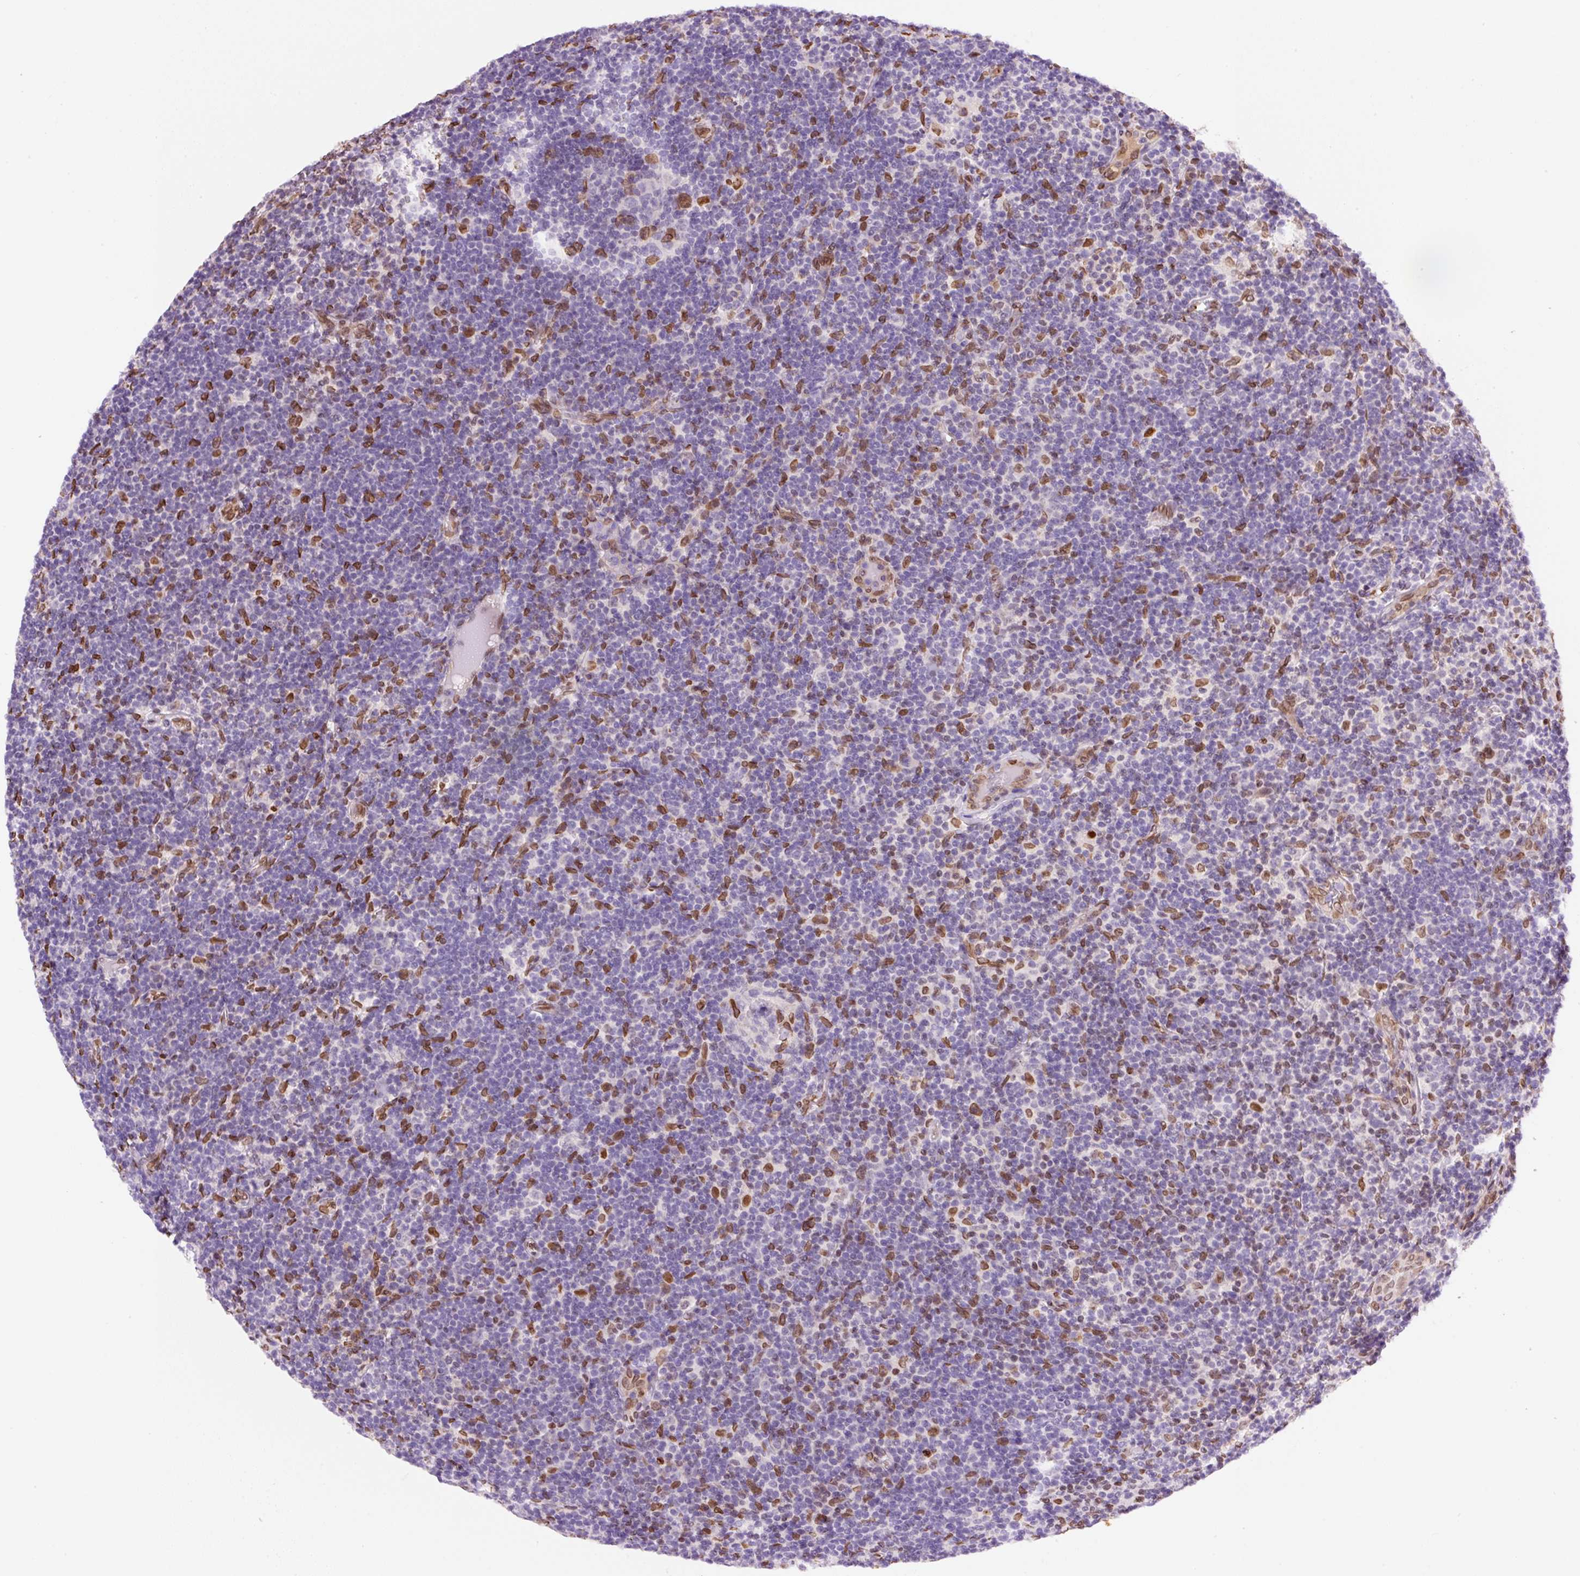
{"staining": {"intensity": "negative", "quantity": "none", "location": "none"}, "tissue": "lymphoma", "cell_type": "Tumor cells", "image_type": "cancer", "snomed": [{"axis": "morphology", "description": "Hodgkin's disease, NOS"}, {"axis": "topography", "description": "Lymph node"}], "caption": "DAB (3,3'-diaminobenzidine) immunohistochemical staining of Hodgkin's disease exhibits no significant expression in tumor cells. (Brightfield microscopy of DAB (3,3'-diaminobenzidine) immunohistochemistry (IHC) at high magnification).", "gene": "ZNF224", "patient": {"sex": "female", "age": 57}}